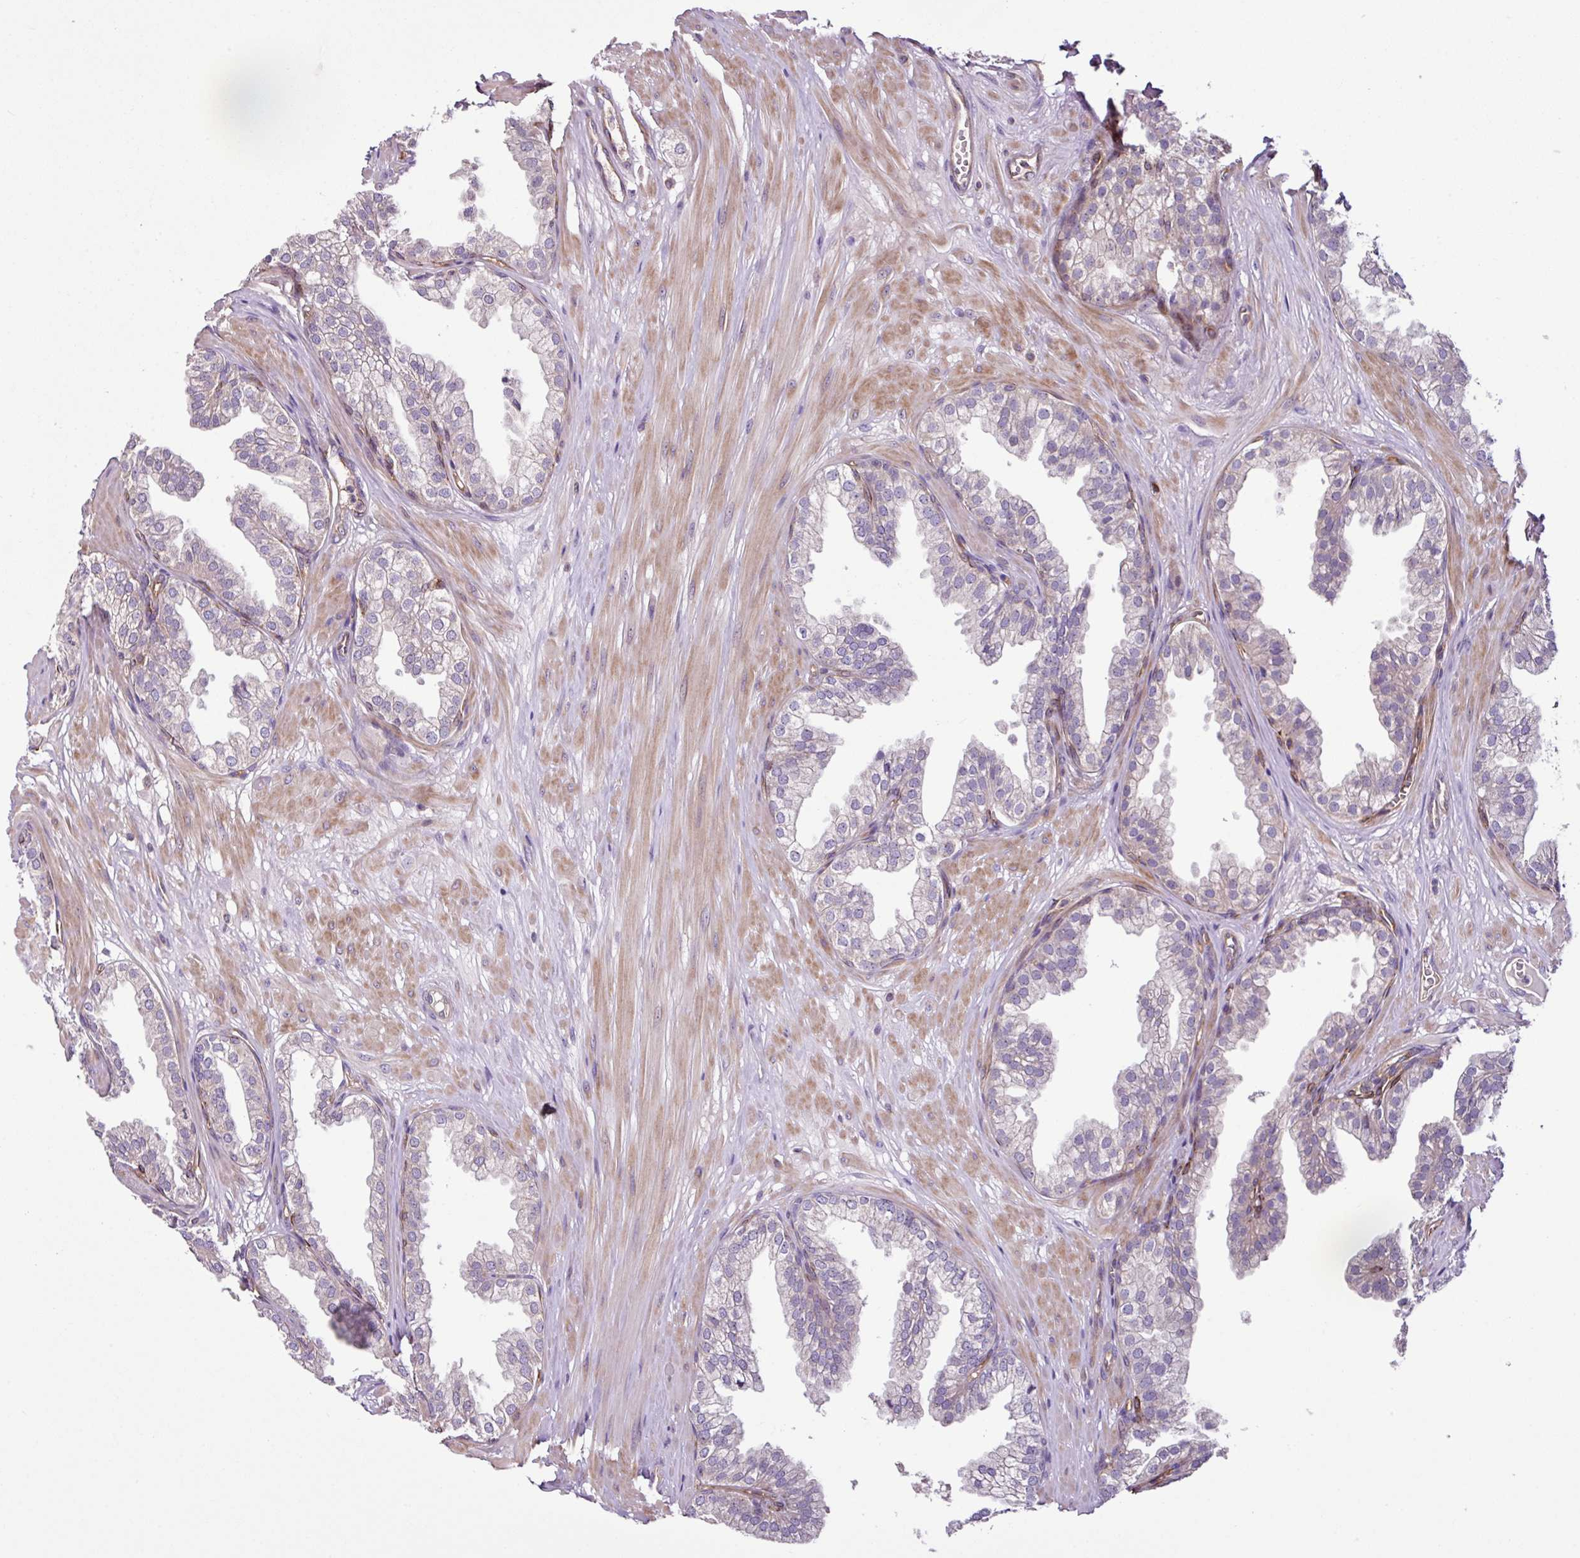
{"staining": {"intensity": "negative", "quantity": "none", "location": "none"}, "tissue": "prostate", "cell_type": "Glandular cells", "image_type": "normal", "snomed": [{"axis": "morphology", "description": "Normal tissue, NOS"}, {"axis": "topography", "description": "Prostate"}, {"axis": "topography", "description": "Peripheral nerve tissue"}], "caption": "This is a image of immunohistochemistry (IHC) staining of unremarkable prostate, which shows no staining in glandular cells.", "gene": "ZNF106", "patient": {"sex": "male", "age": 55}}